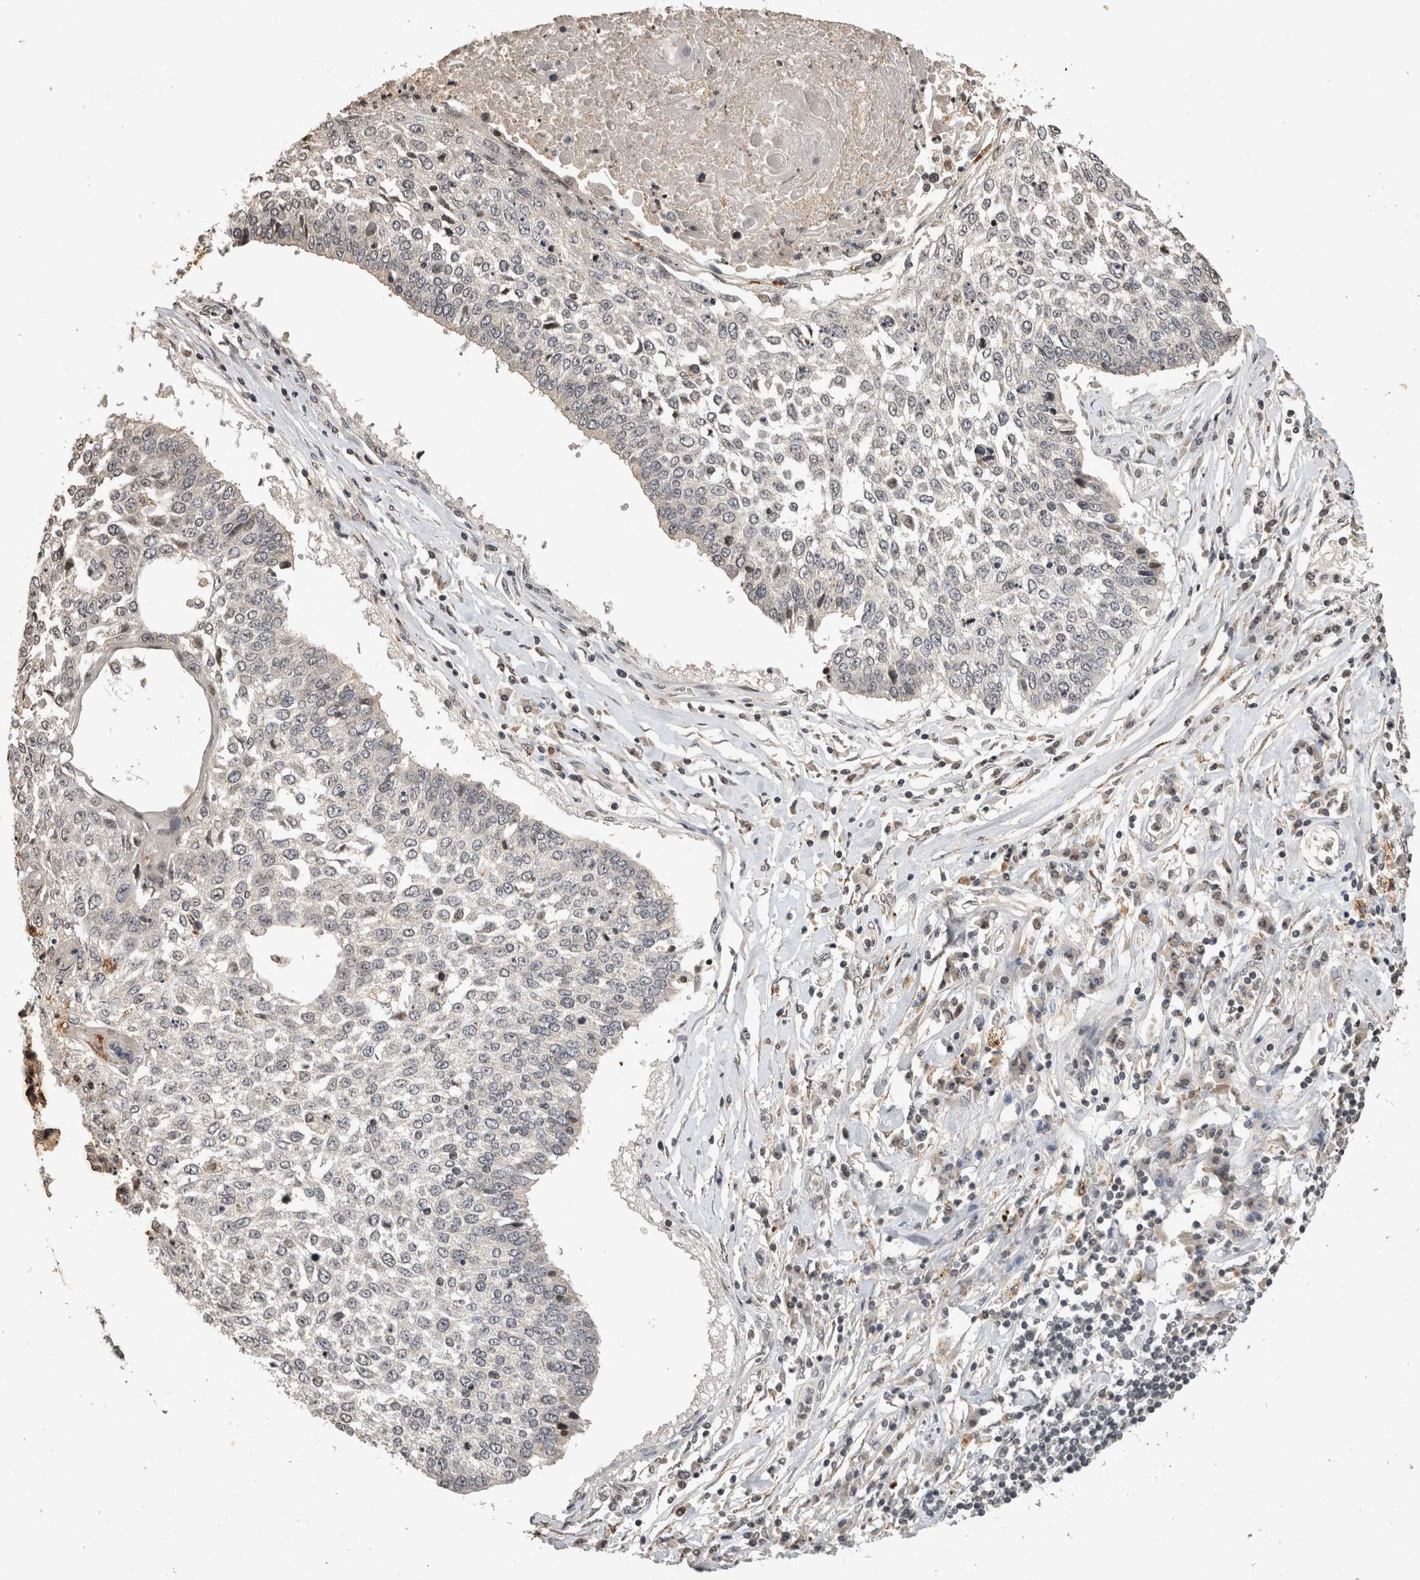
{"staining": {"intensity": "negative", "quantity": "none", "location": "none"}, "tissue": "lung cancer", "cell_type": "Tumor cells", "image_type": "cancer", "snomed": [{"axis": "morphology", "description": "Normal tissue, NOS"}, {"axis": "morphology", "description": "Squamous cell carcinoma, NOS"}, {"axis": "topography", "description": "Cartilage tissue"}, {"axis": "topography", "description": "Bronchus"}, {"axis": "topography", "description": "Lung"}, {"axis": "topography", "description": "Peripheral nerve tissue"}], "caption": "Immunohistochemistry (IHC) of lung cancer (squamous cell carcinoma) shows no positivity in tumor cells.", "gene": "HRK", "patient": {"sex": "female", "age": 49}}